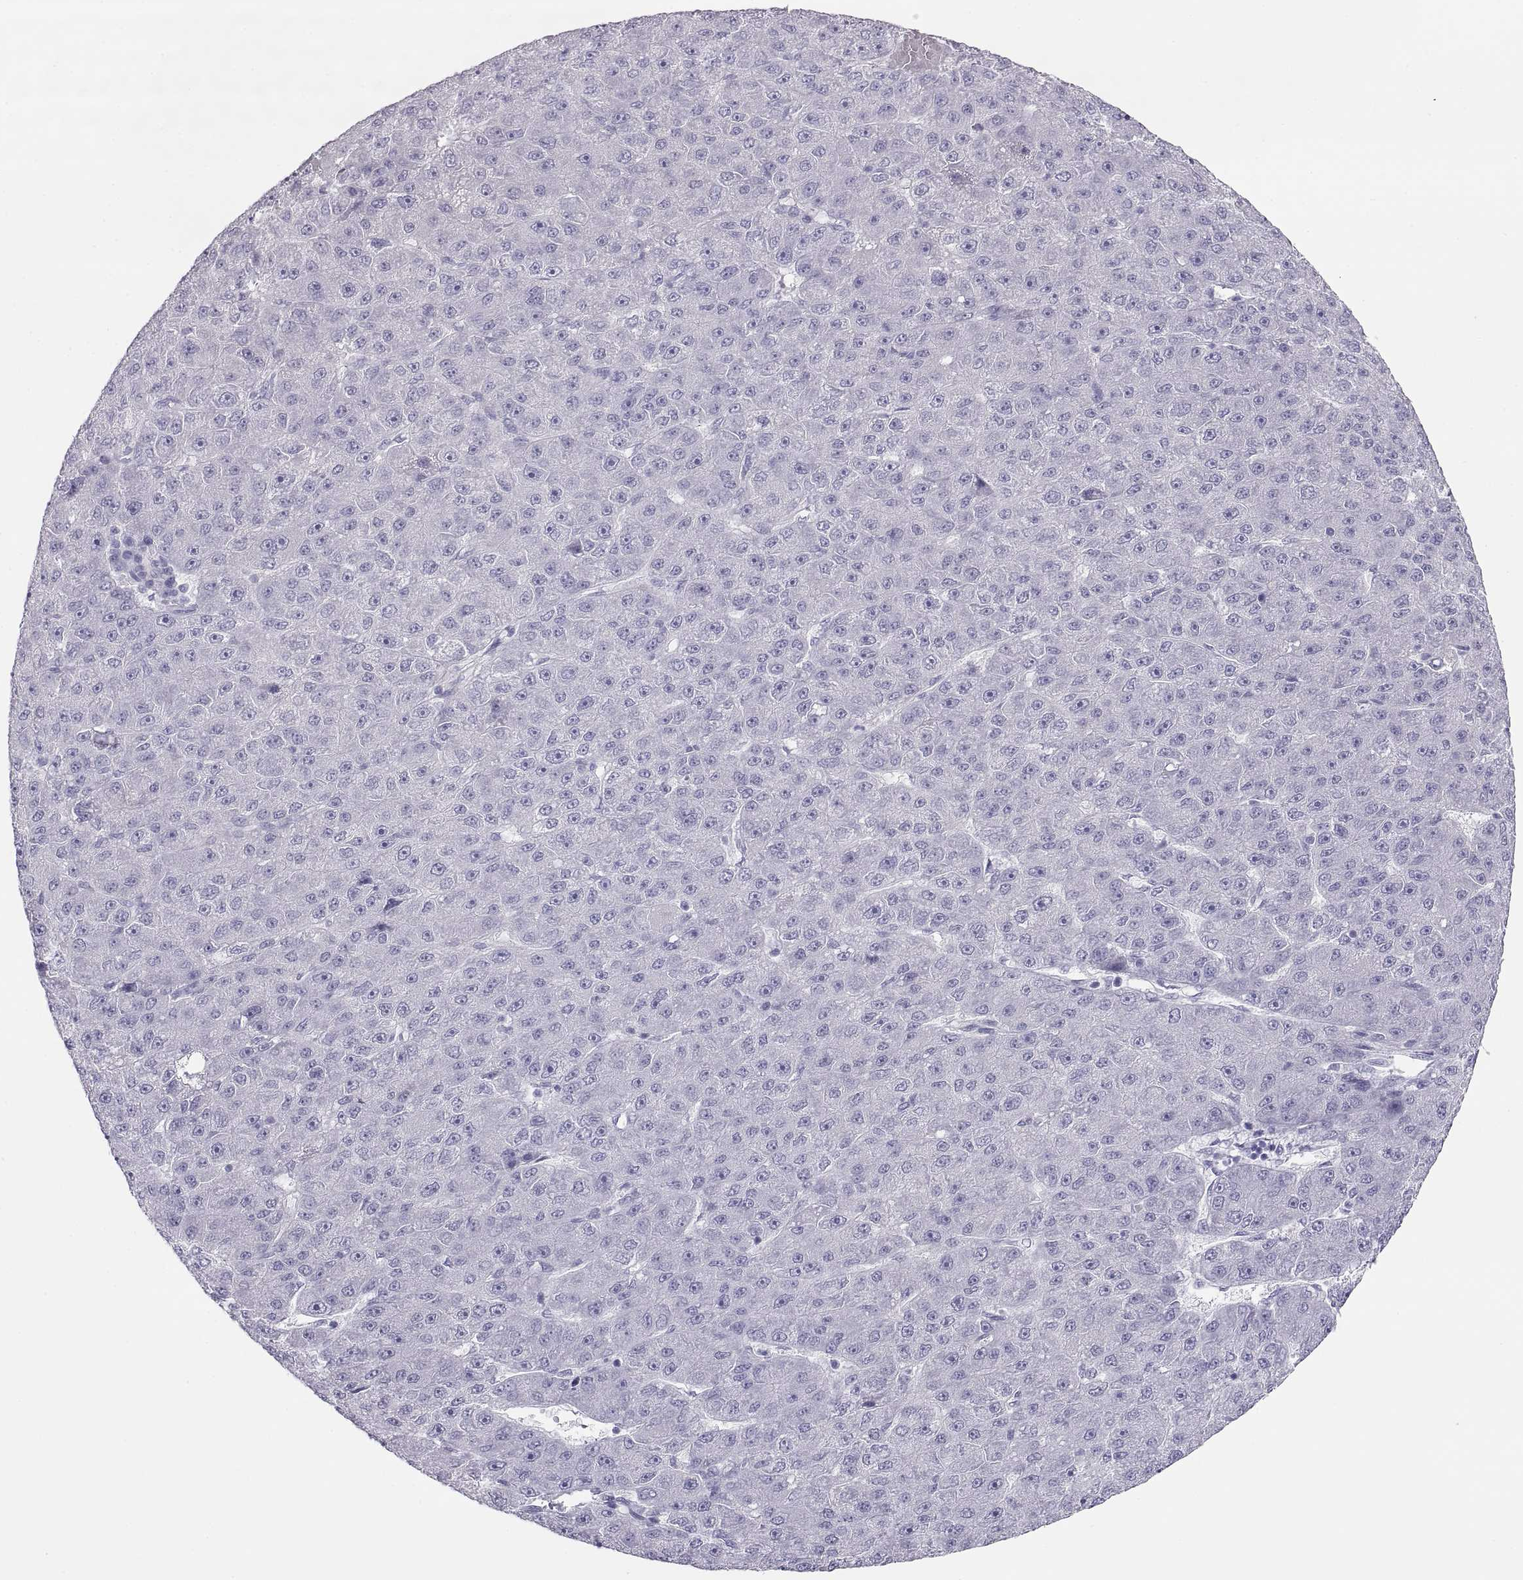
{"staining": {"intensity": "negative", "quantity": "none", "location": "none"}, "tissue": "liver cancer", "cell_type": "Tumor cells", "image_type": "cancer", "snomed": [{"axis": "morphology", "description": "Carcinoma, Hepatocellular, NOS"}, {"axis": "topography", "description": "Liver"}], "caption": "Tumor cells are negative for protein expression in human liver cancer (hepatocellular carcinoma). (DAB immunohistochemistry with hematoxylin counter stain).", "gene": "SEMG1", "patient": {"sex": "male", "age": 67}}